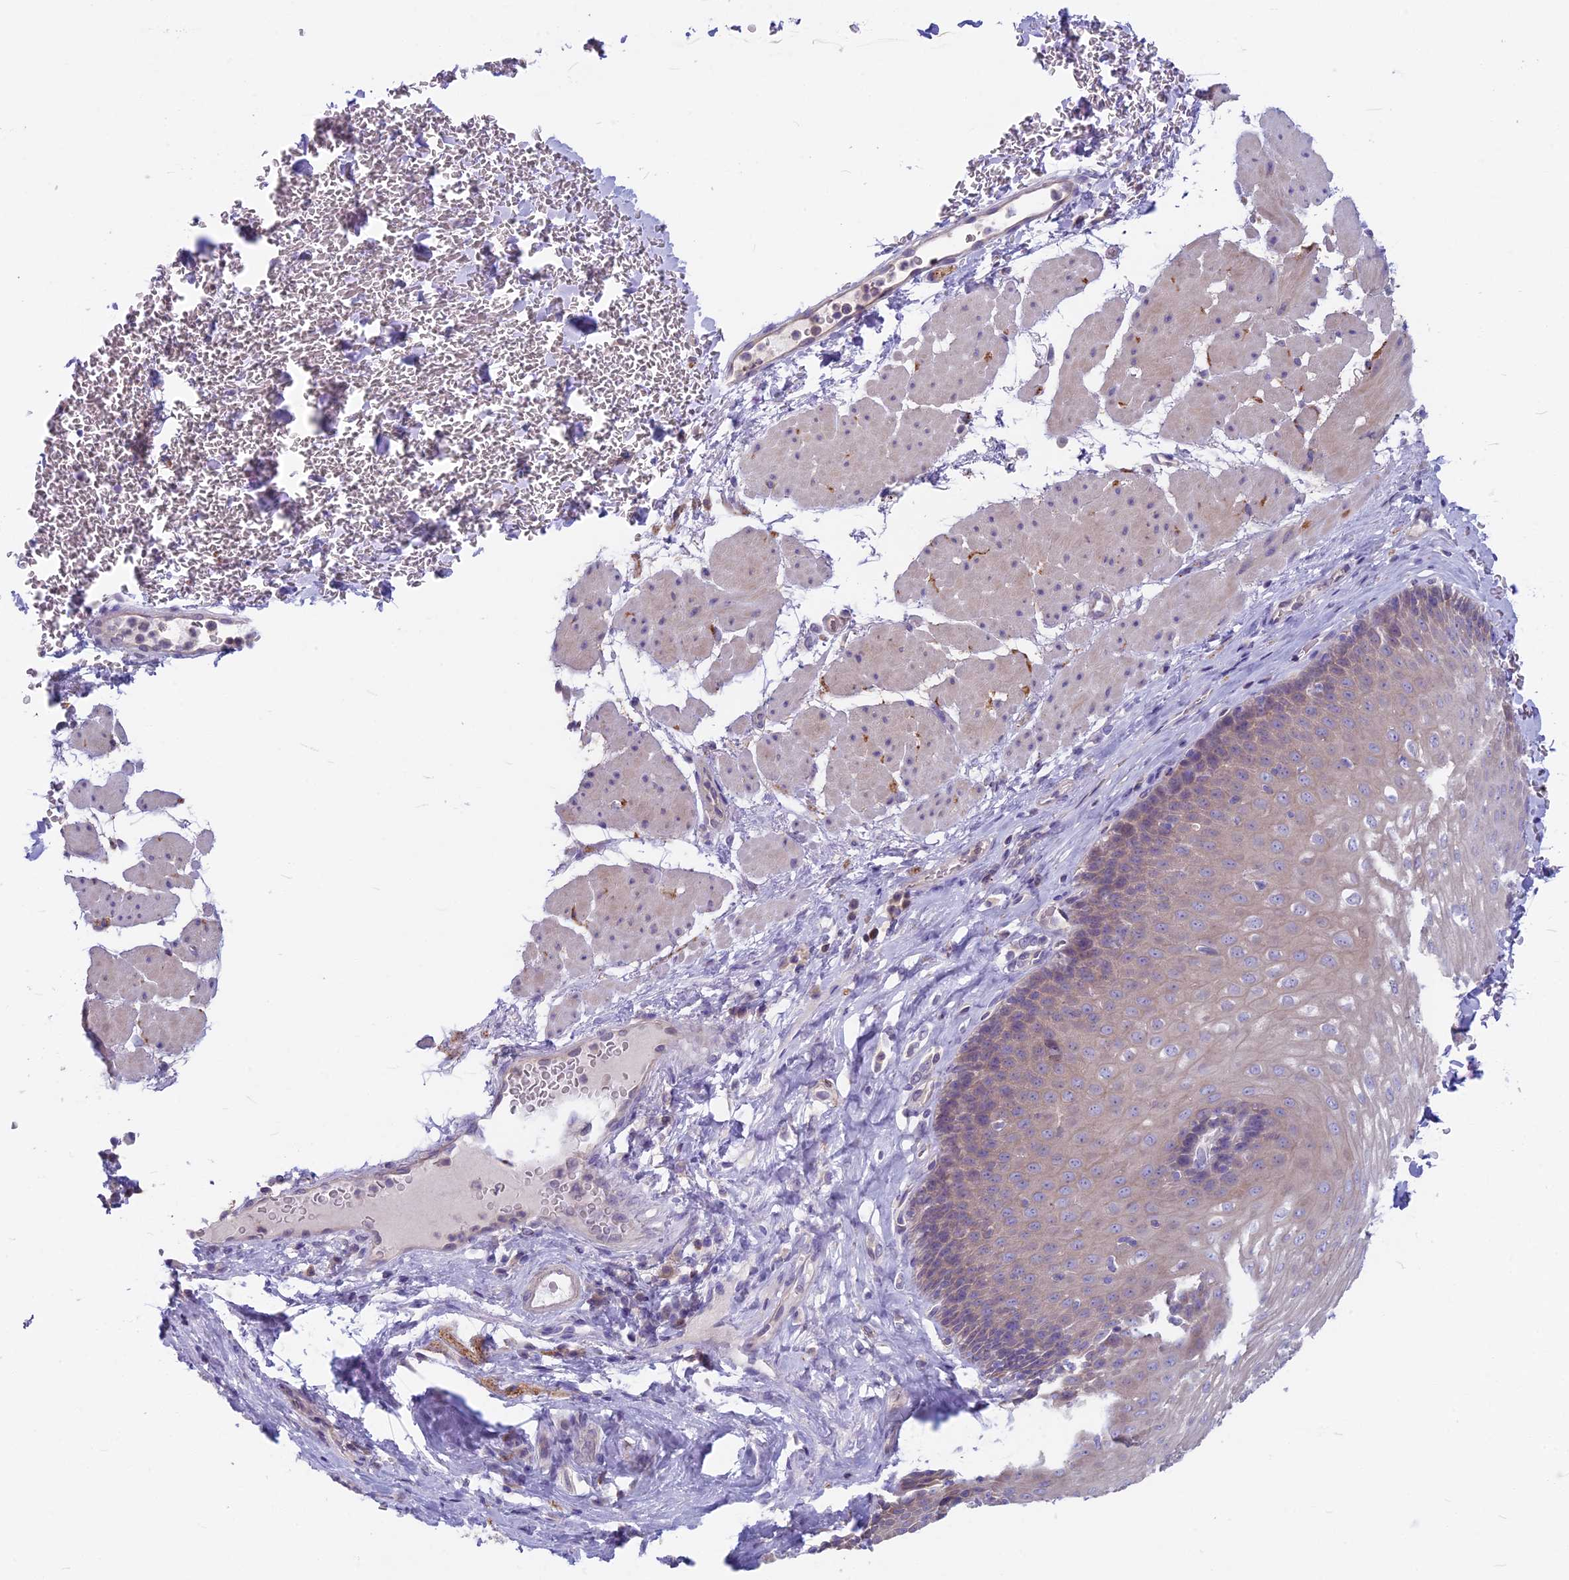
{"staining": {"intensity": "negative", "quantity": "none", "location": "none"}, "tissue": "esophagus", "cell_type": "Squamous epithelial cells", "image_type": "normal", "snomed": [{"axis": "morphology", "description": "Normal tissue, NOS"}, {"axis": "topography", "description": "Esophagus"}], "caption": "DAB (3,3'-diaminobenzidine) immunohistochemical staining of benign esophagus exhibits no significant expression in squamous epithelial cells. (Immunohistochemistry (ihc), brightfield microscopy, high magnification).", "gene": "SNAP91", "patient": {"sex": "female", "age": 66}}